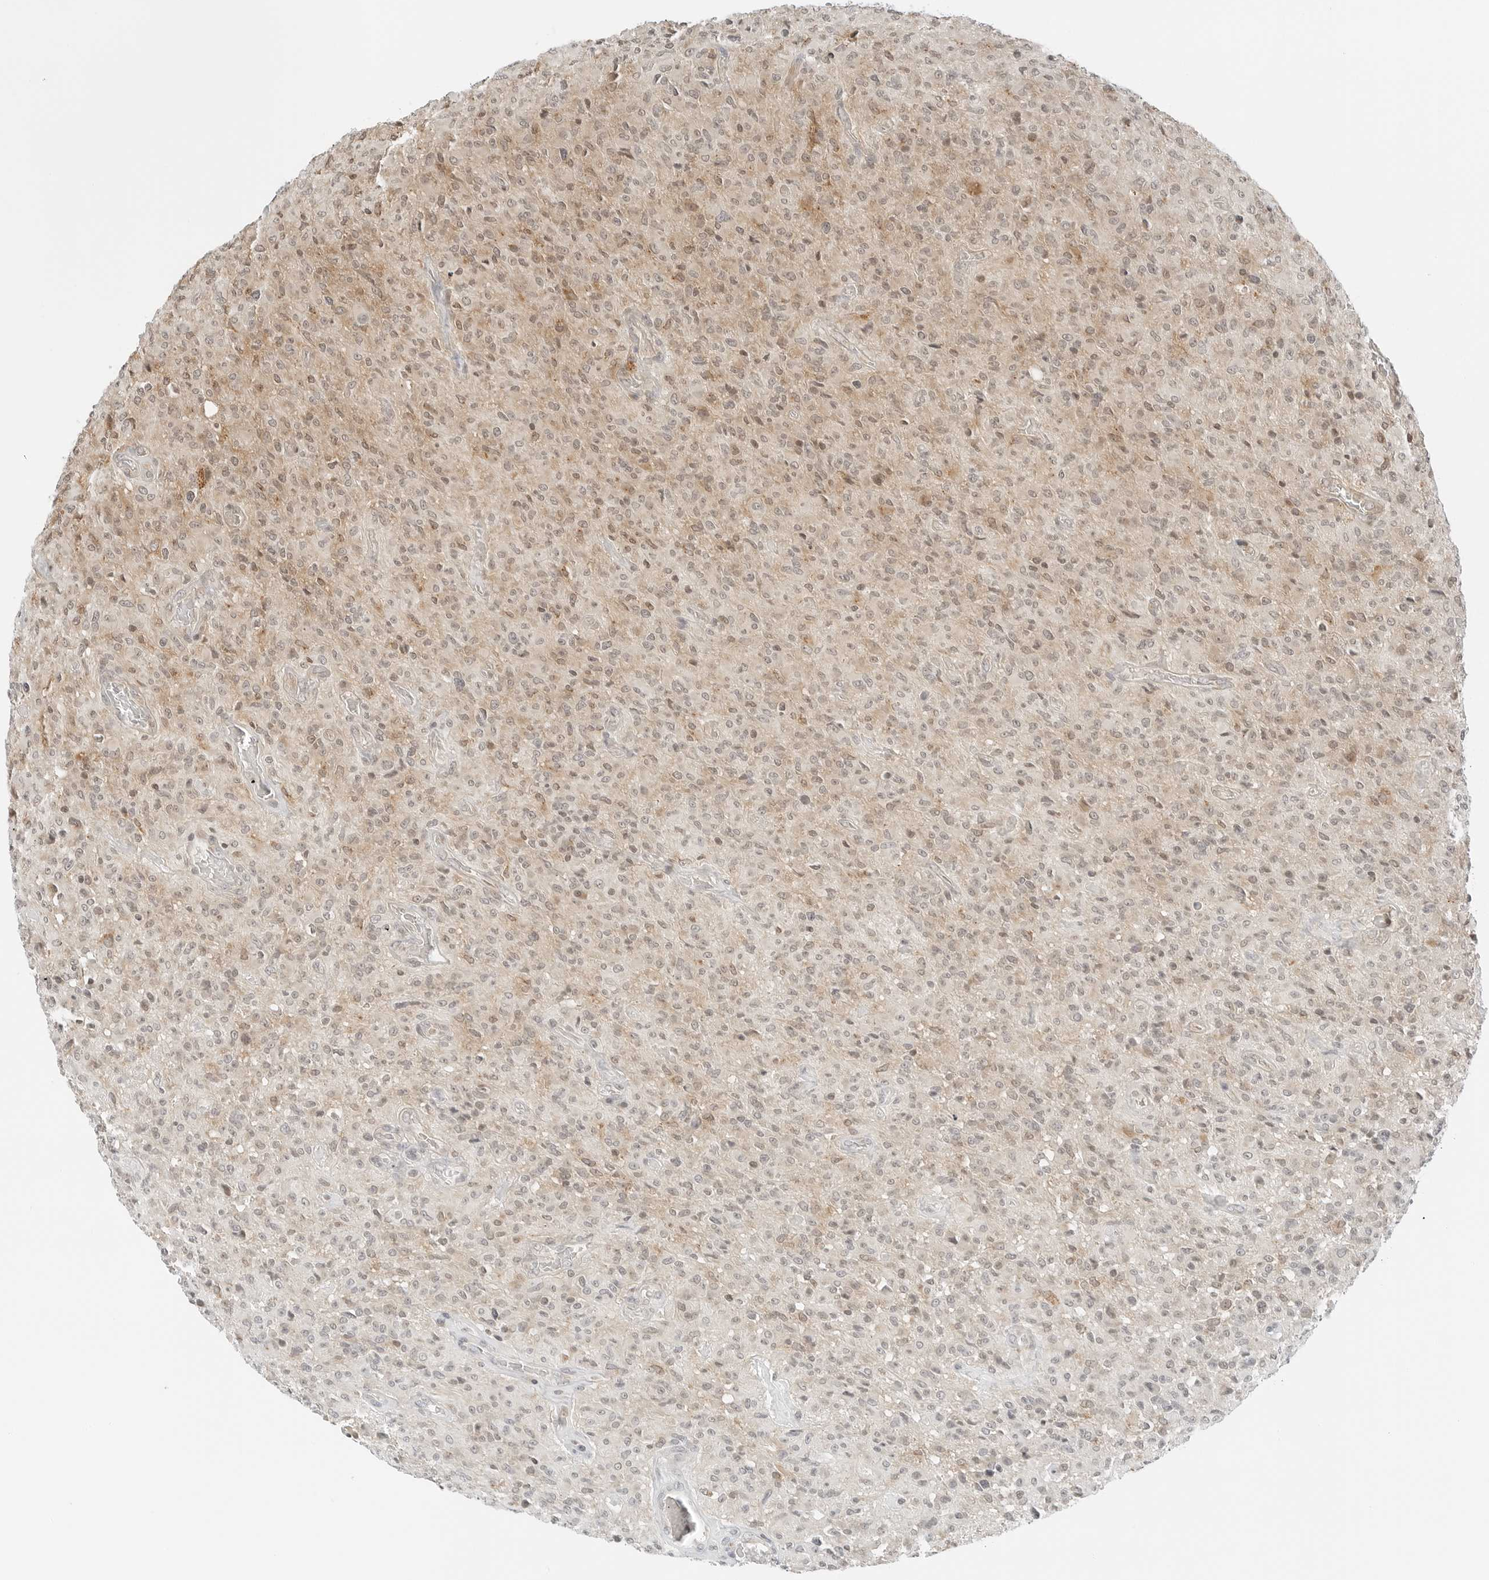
{"staining": {"intensity": "weak", "quantity": "25%-75%", "location": "nuclear"}, "tissue": "glioma", "cell_type": "Tumor cells", "image_type": "cancer", "snomed": [{"axis": "morphology", "description": "Glioma, malignant, High grade"}, {"axis": "topography", "description": "Brain"}], "caption": "Protein expression analysis of glioma reveals weak nuclear staining in about 25%-75% of tumor cells.", "gene": "IQCC", "patient": {"sex": "female", "age": 57}}